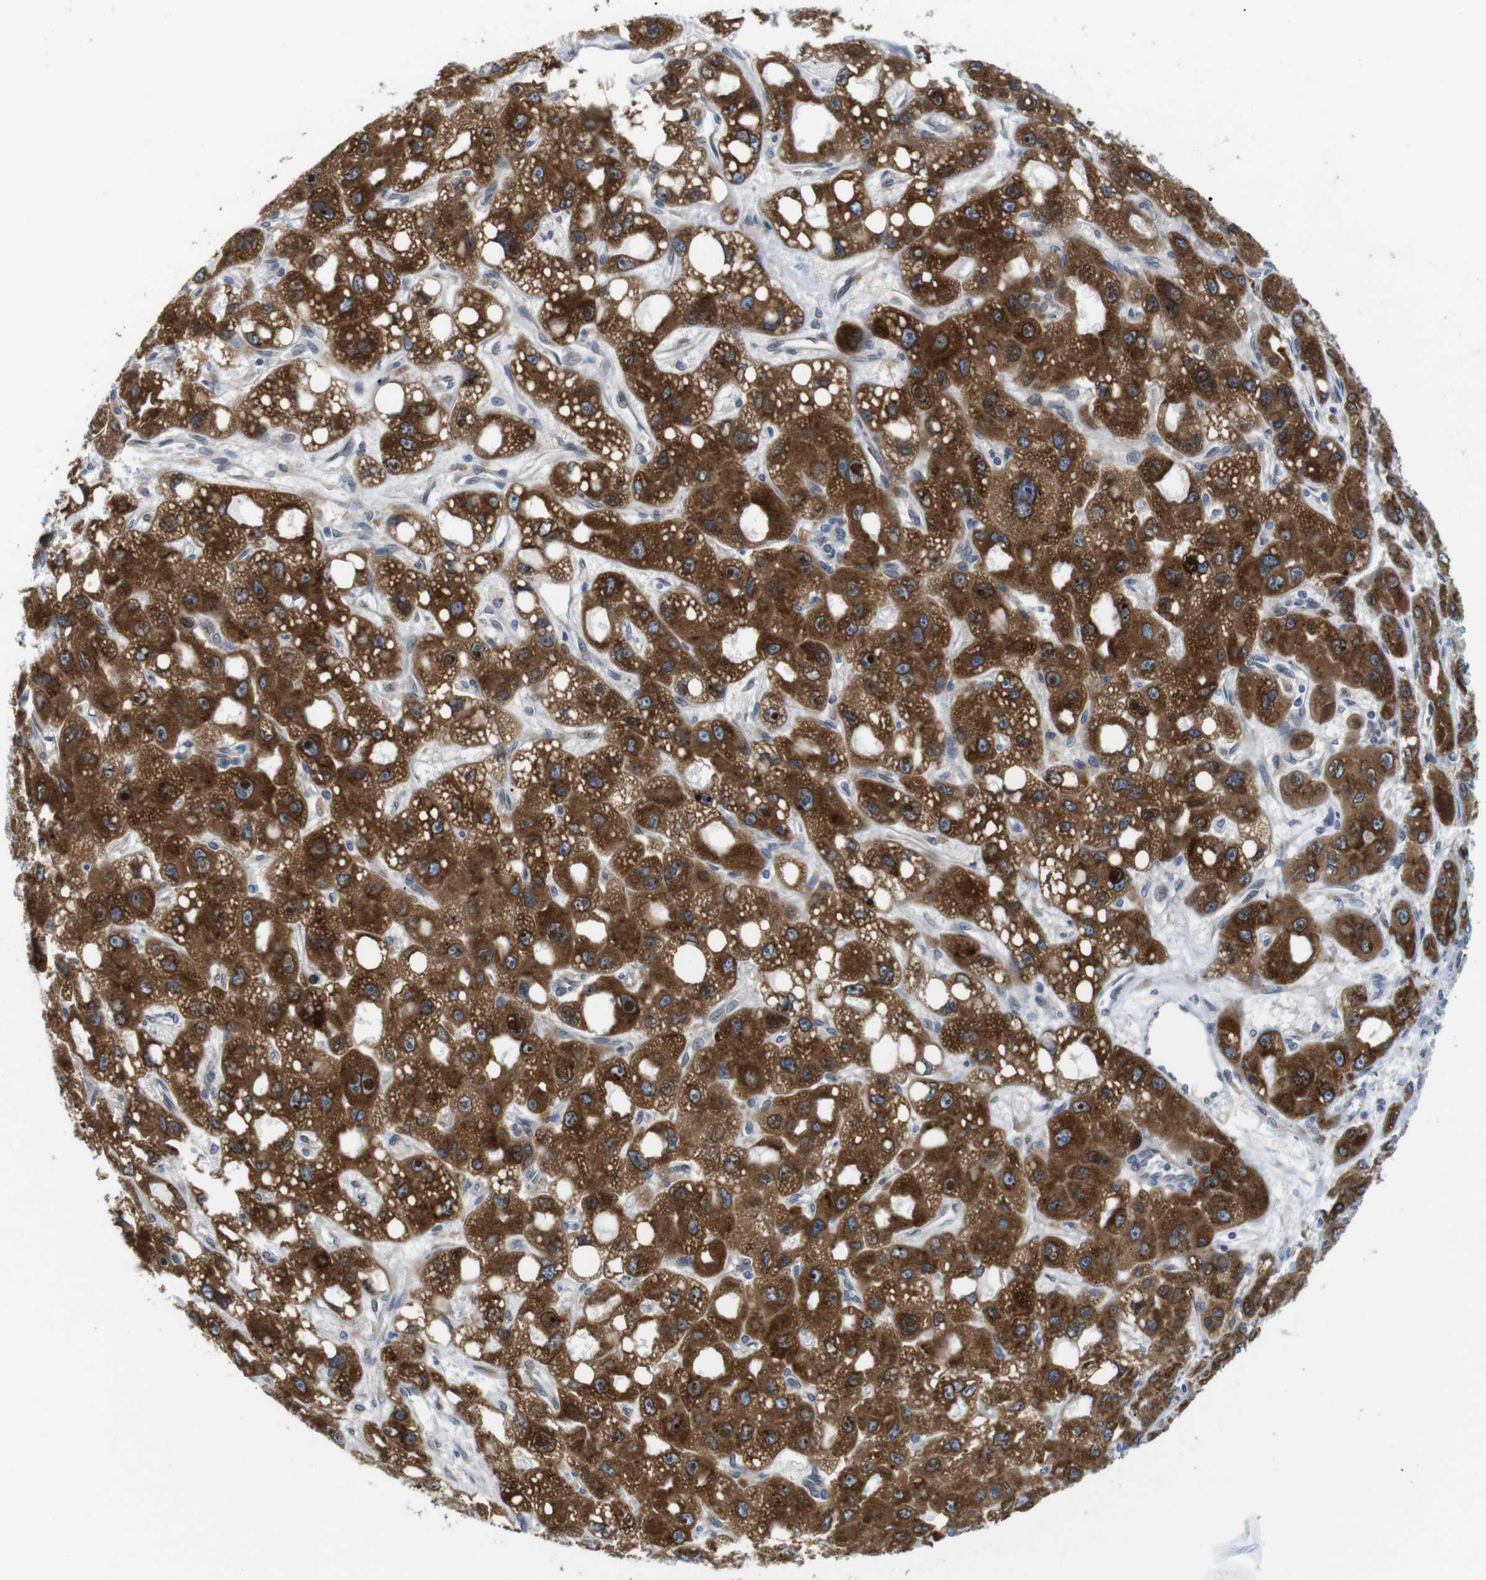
{"staining": {"intensity": "strong", "quantity": ">75%", "location": "cytoplasmic/membranous"}, "tissue": "liver cancer", "cell_type": "Tumor cells", "image_type": "cancer", "snomed": [{"axis": "morphology", "description": "Carcinoma, Hepatocellular, NOS"}, {"axis": "topography", "description": "Liver"}], "caption": "Immunohistochemical staining of human liver cancer (hepatocellular carcinoma) shows high levels of strong cytoplasmic/membranous protein staining in approximately >75% of tumor cells. (Stains: DAB in brown, nuclei in blue, Microscopy: brightfield microscopy at high magnification).", "gene": "HACD3", "patient": {"sex": "male", "age": 55}}